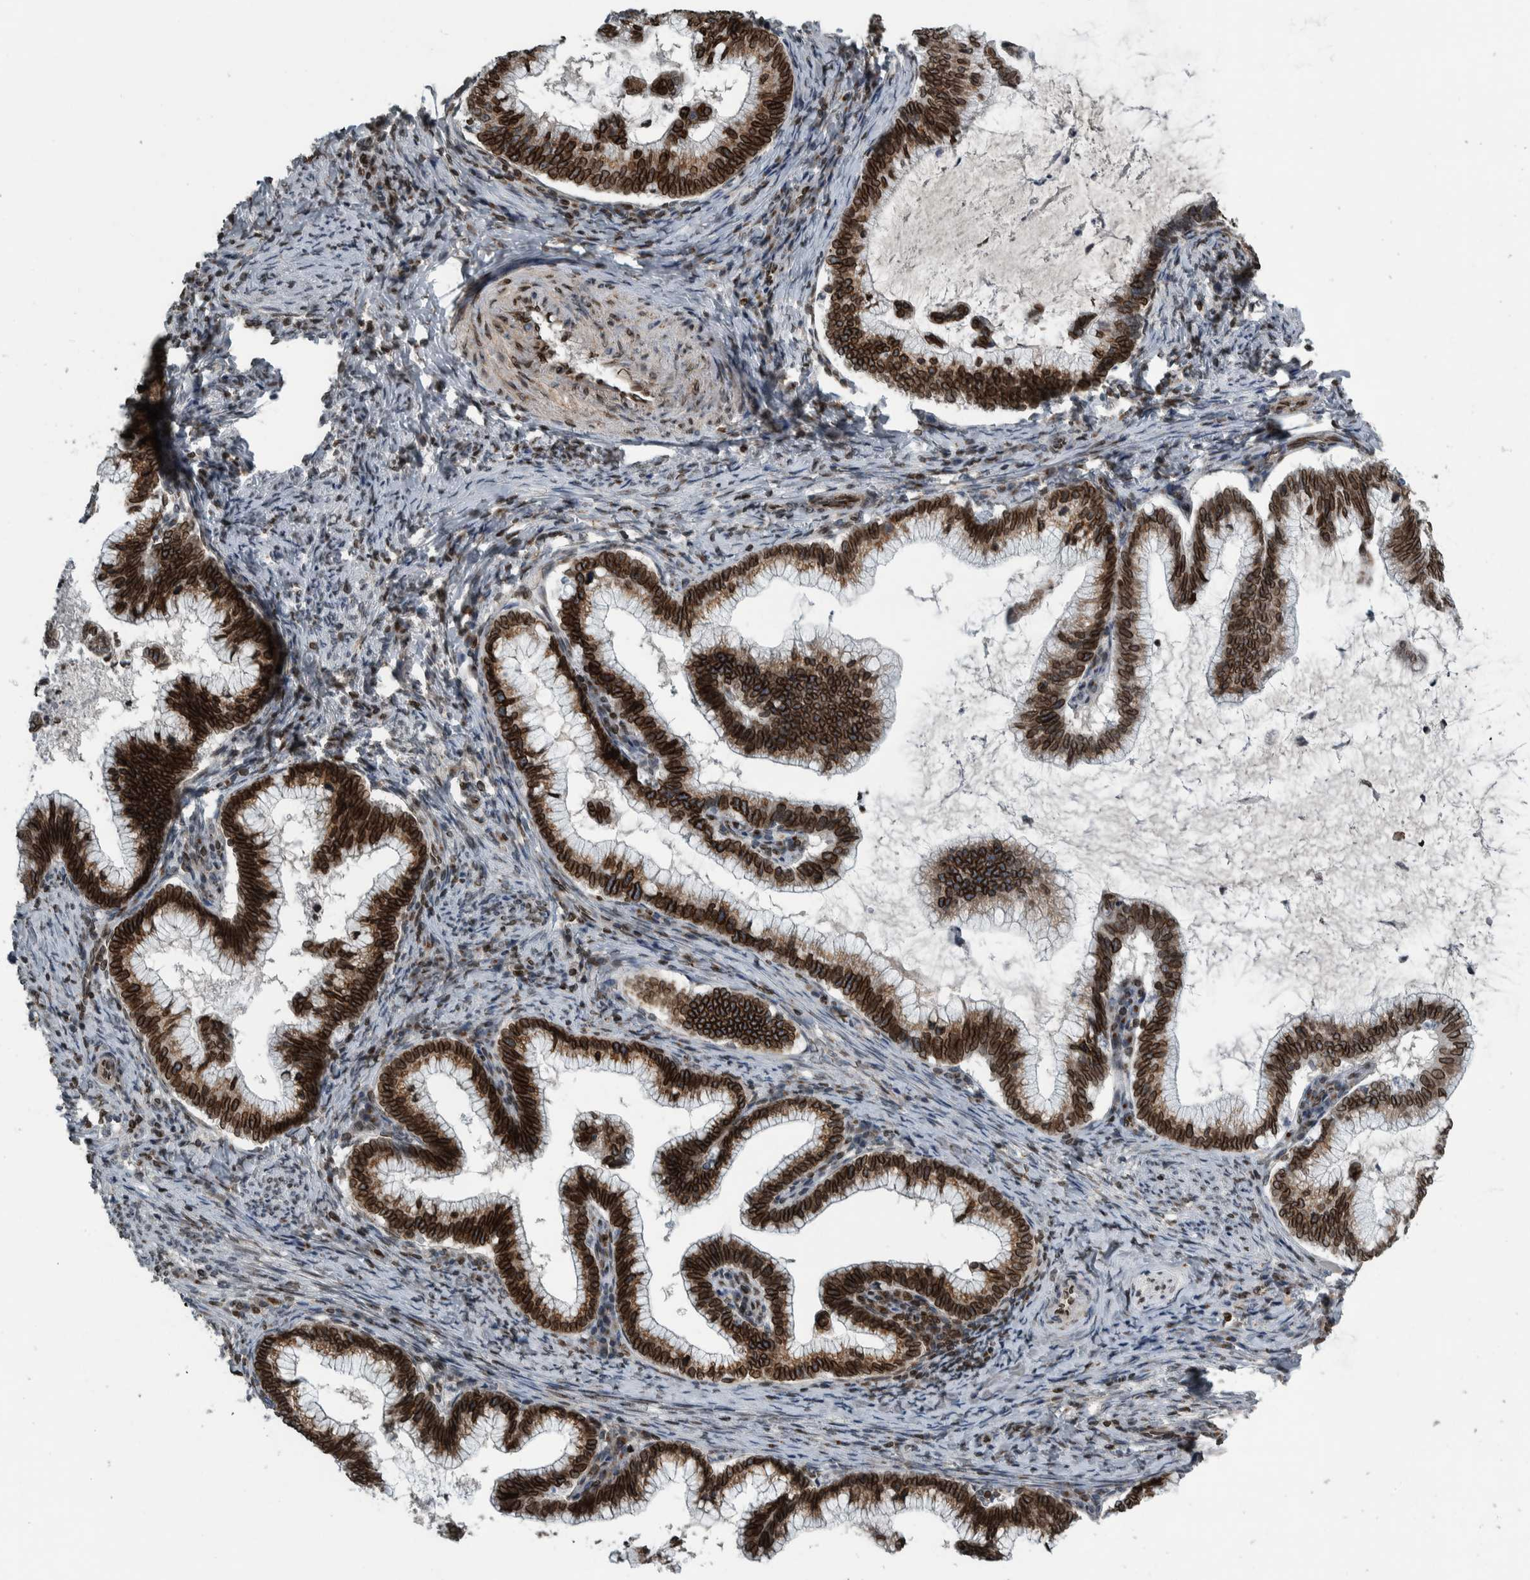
{"staining": {"intensity": "strong", "quantity": ">75%", "location": "cytoplasmic/membranous,nuclear"}, "tissue": "cervical cancer", "cell_type": "Tumor cells", "image_type": "cancer", "snomed": [{"axis": "morphology", "description": "Adenocarcinoma, NOS"}, {"axis": "topography", "description": "Cervix"}], "caption": "Cervical cancer (adenocarcinoma) tissue displays strong cytoplasmic/membranous and nuclear positivity in about >75% of tumor cells The staining is performed using DAB brown chromogen to label protein expression. The nuclei are counter-stained blue using hematoxylin.", "gene": "FAM135B", "patient": {"sex": "female", "age": 36}}